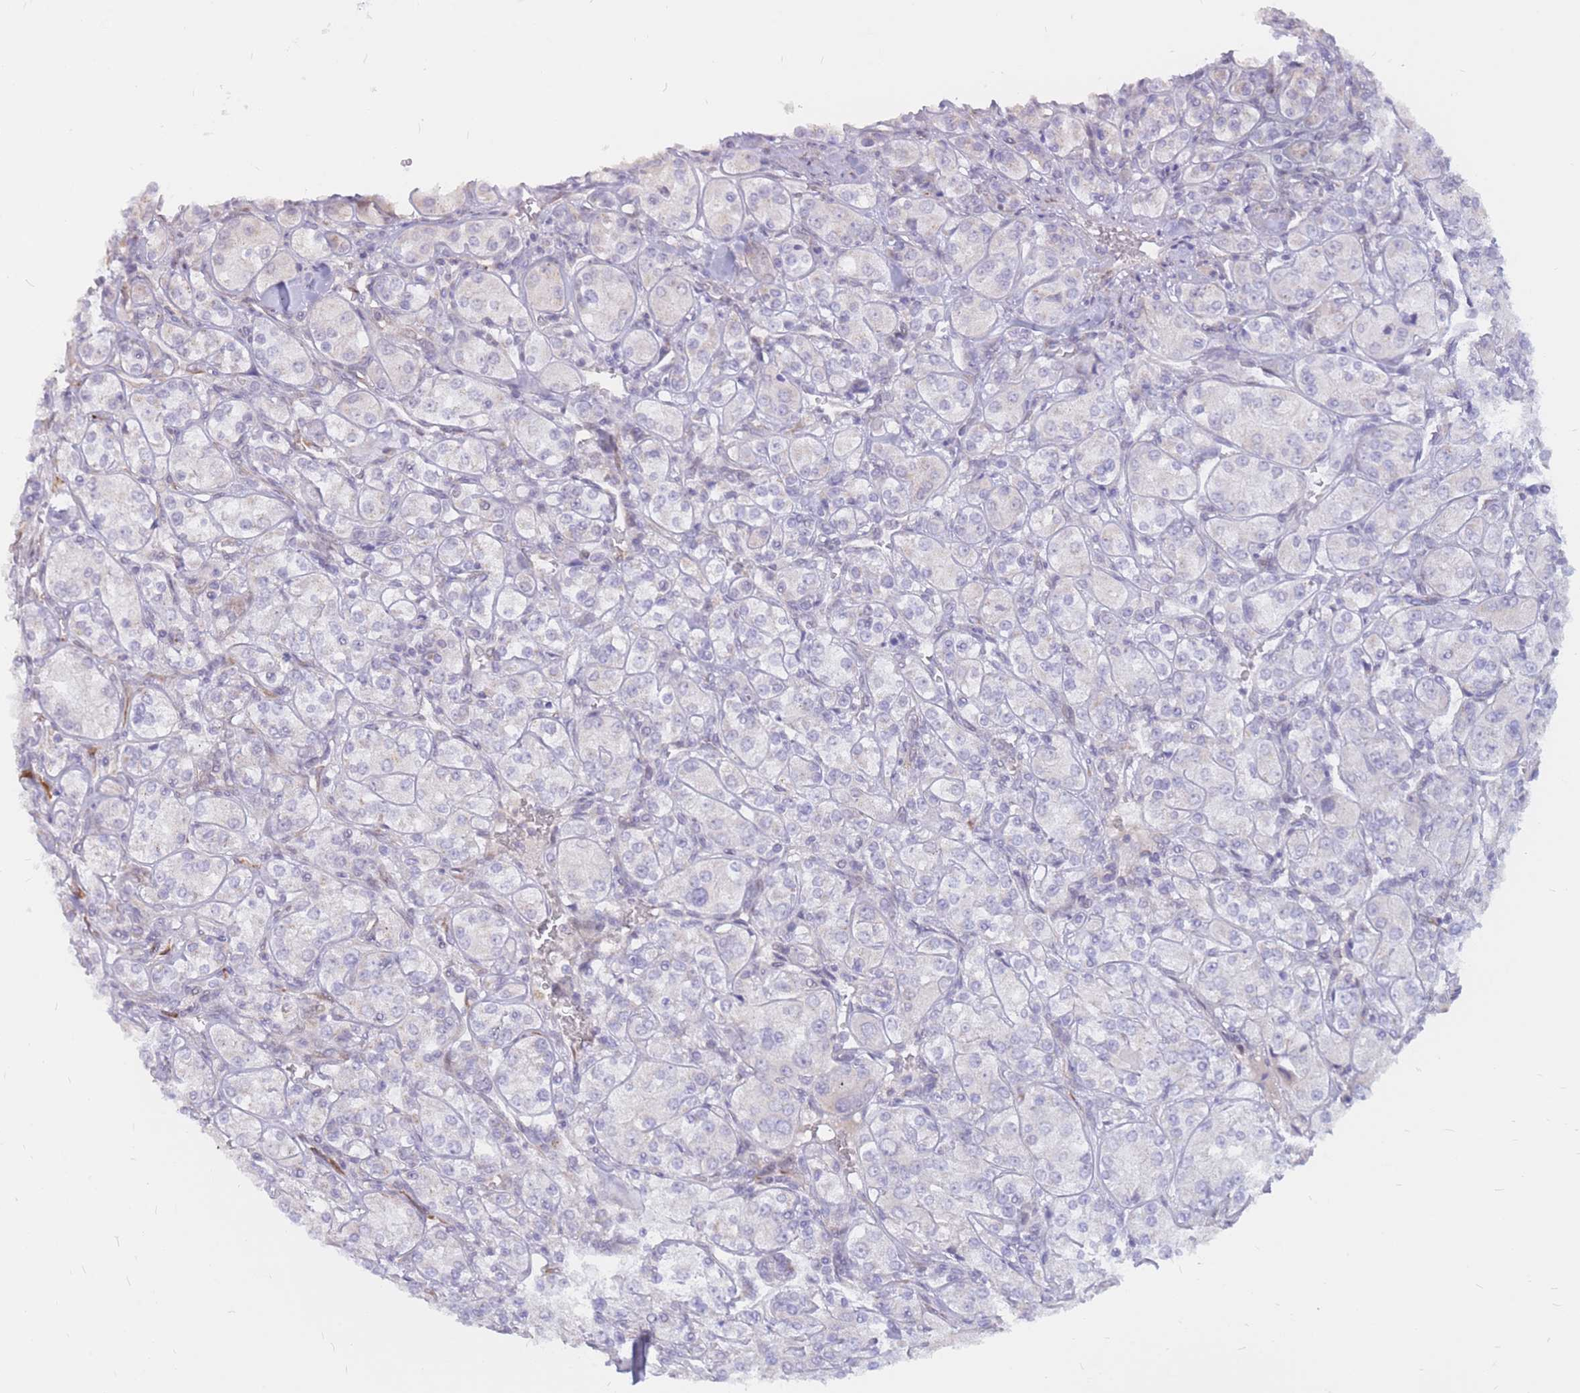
{"staining": {"intensity": "negative", "quantity": "none", "location": "none"}, "tissue": "renal cancer", "cell_type": "Tumor cells", "image_type": "cancer", "snomed": [{"axis": "morphology", "description": "Adenocarcinoma, NOS"}, {"axis": "topography", "description": "Kidney"}], "caption": "Adenocarcinoma (renal) was stained to show a protein in brown. There is no significant staining in tumor cells.", "gene": "ADD2", "patient": {"sex": "male", "age": 77}}